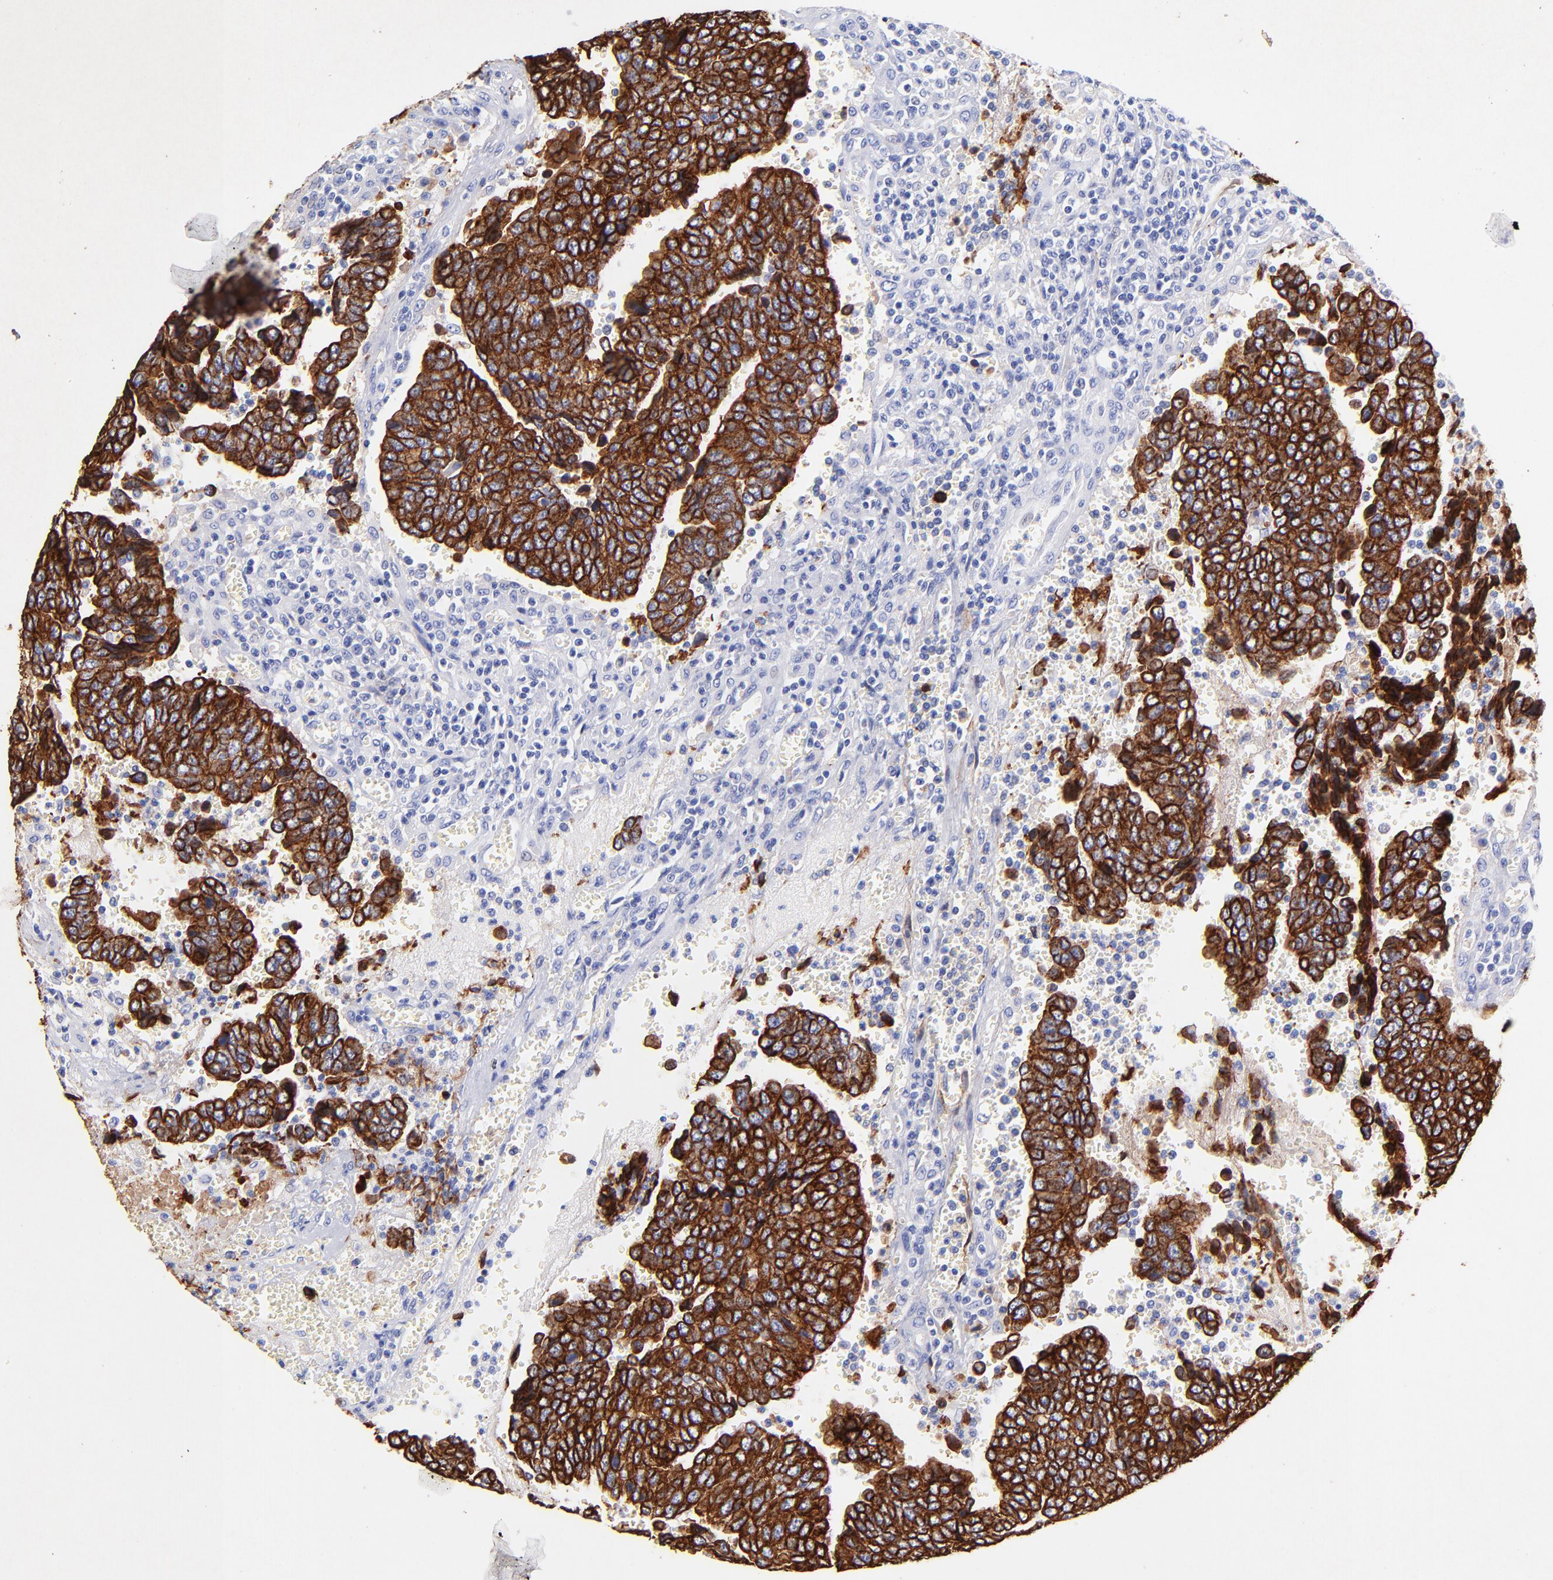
{"staining": {"intensity": "strong", "quantity": ">75%", "location": "cytoplasmic/membranous"}, "tissue": "urothelial cancer", "cell_type": "Tumor cells", "image_type": "cancer", "snomed": [{"axis": "morphology", "description": "Urothelial carcinoma, High grade"}, {"axis": "topography", "description": "Urinary bladder"}], "caption": "Approximately >75% of tumor cells in high-grade urothelial carcinoma reveal strong cytoplasmic/membranous protein staining as visualized by brown immunohistochemical staining.", "gene": "KRT19", "patient": {"sex": "male", "age": 86}}